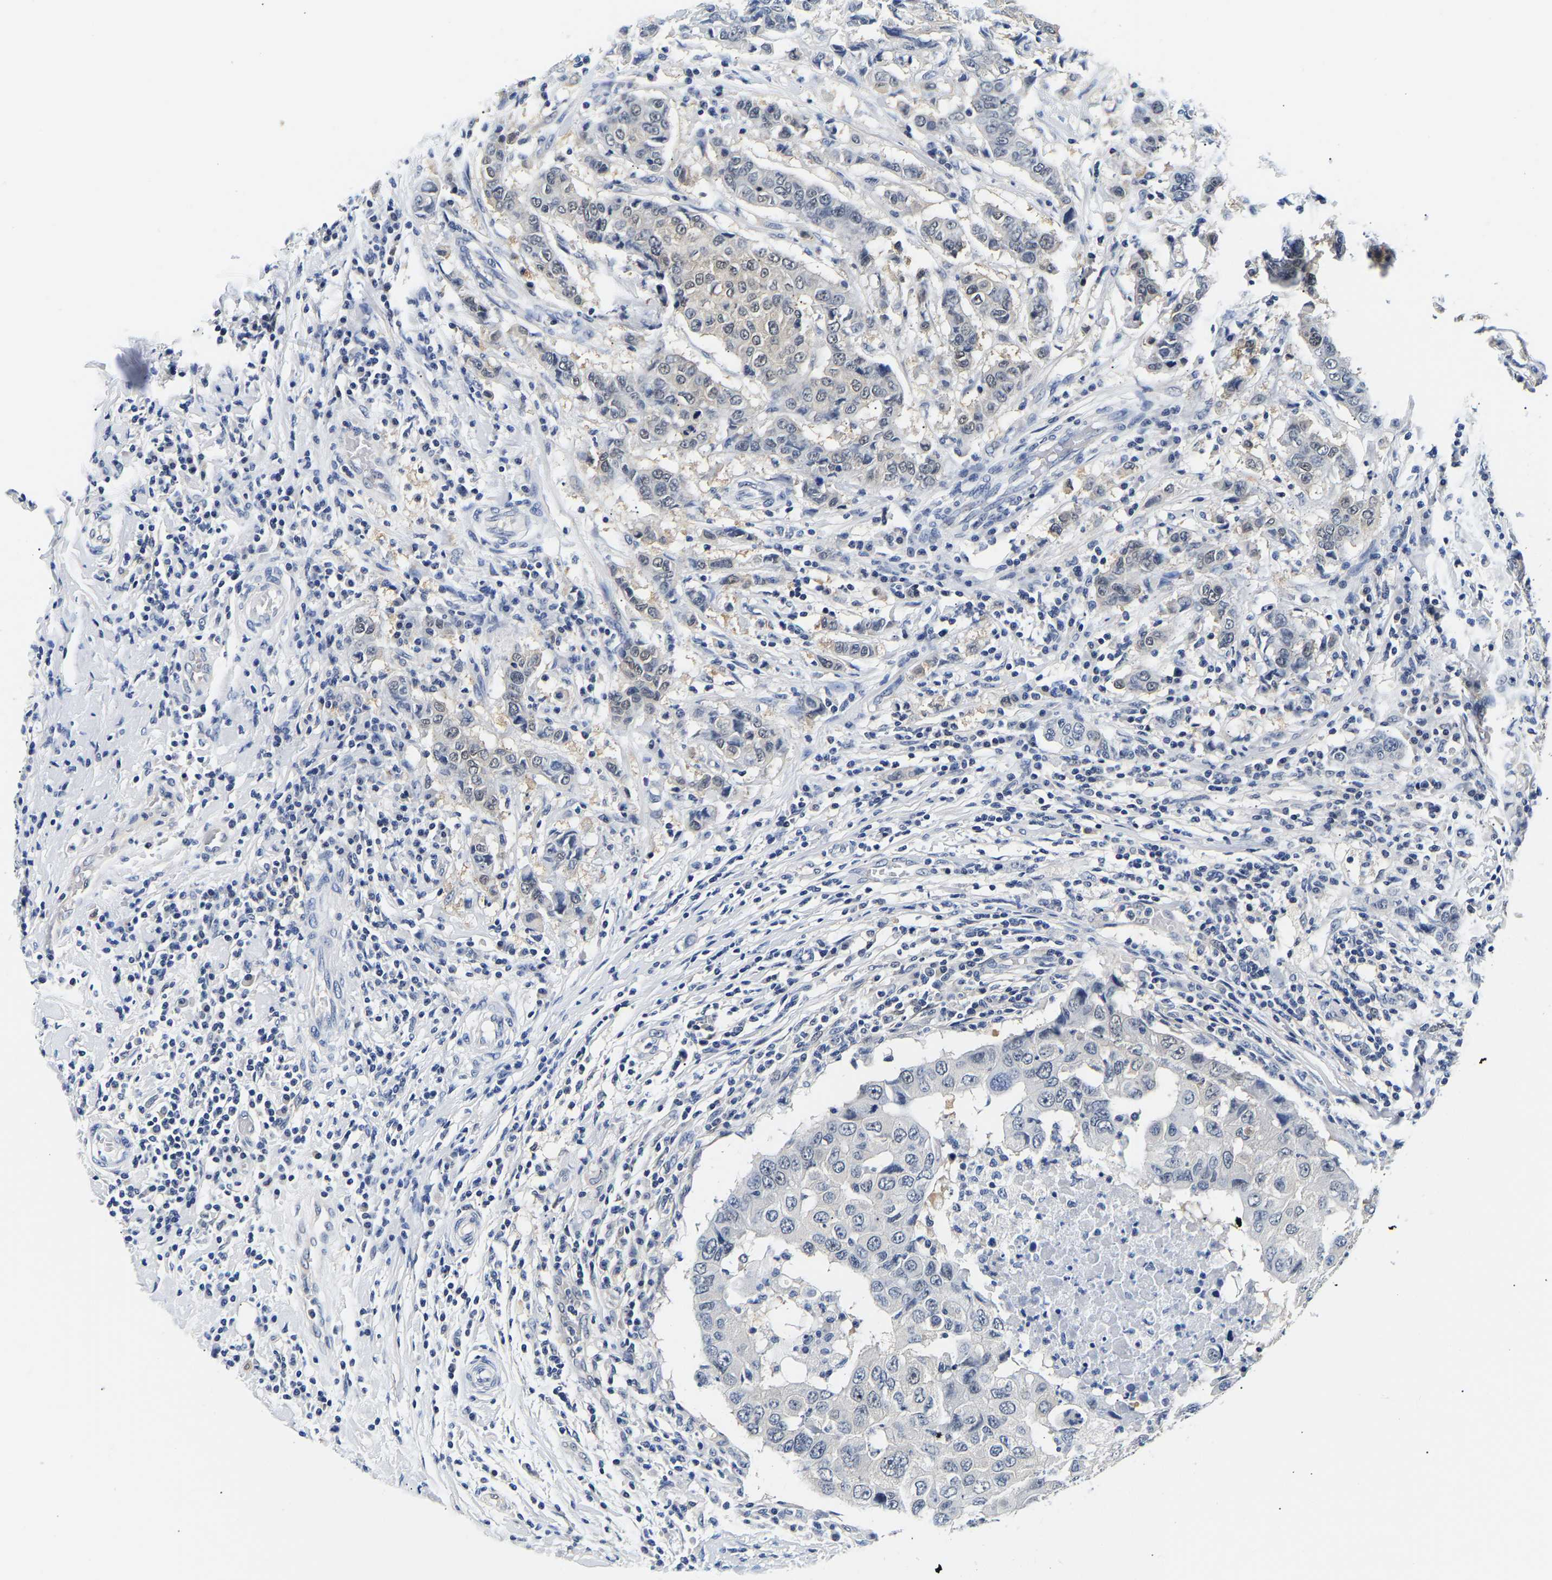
{"staining": {"intensity": "negative", "quantity": "none", "location": "none"}, "tissue": "breast cancer", "cell_type": "Tumor cells", "image_type": "cancer", "snomed": [{"axis": "morphology", "description": "Duct carcinoma"}, {"axis": "topography", "description": "Breast"}], "caption": "A high-resolution photomicrograph shows immunohistochemistry (IHC) staining of breast cancer, which displays no significant expression in tumor cells.", "gene": "UCHL3", "patient": {"sex": "female", "age": 27}}